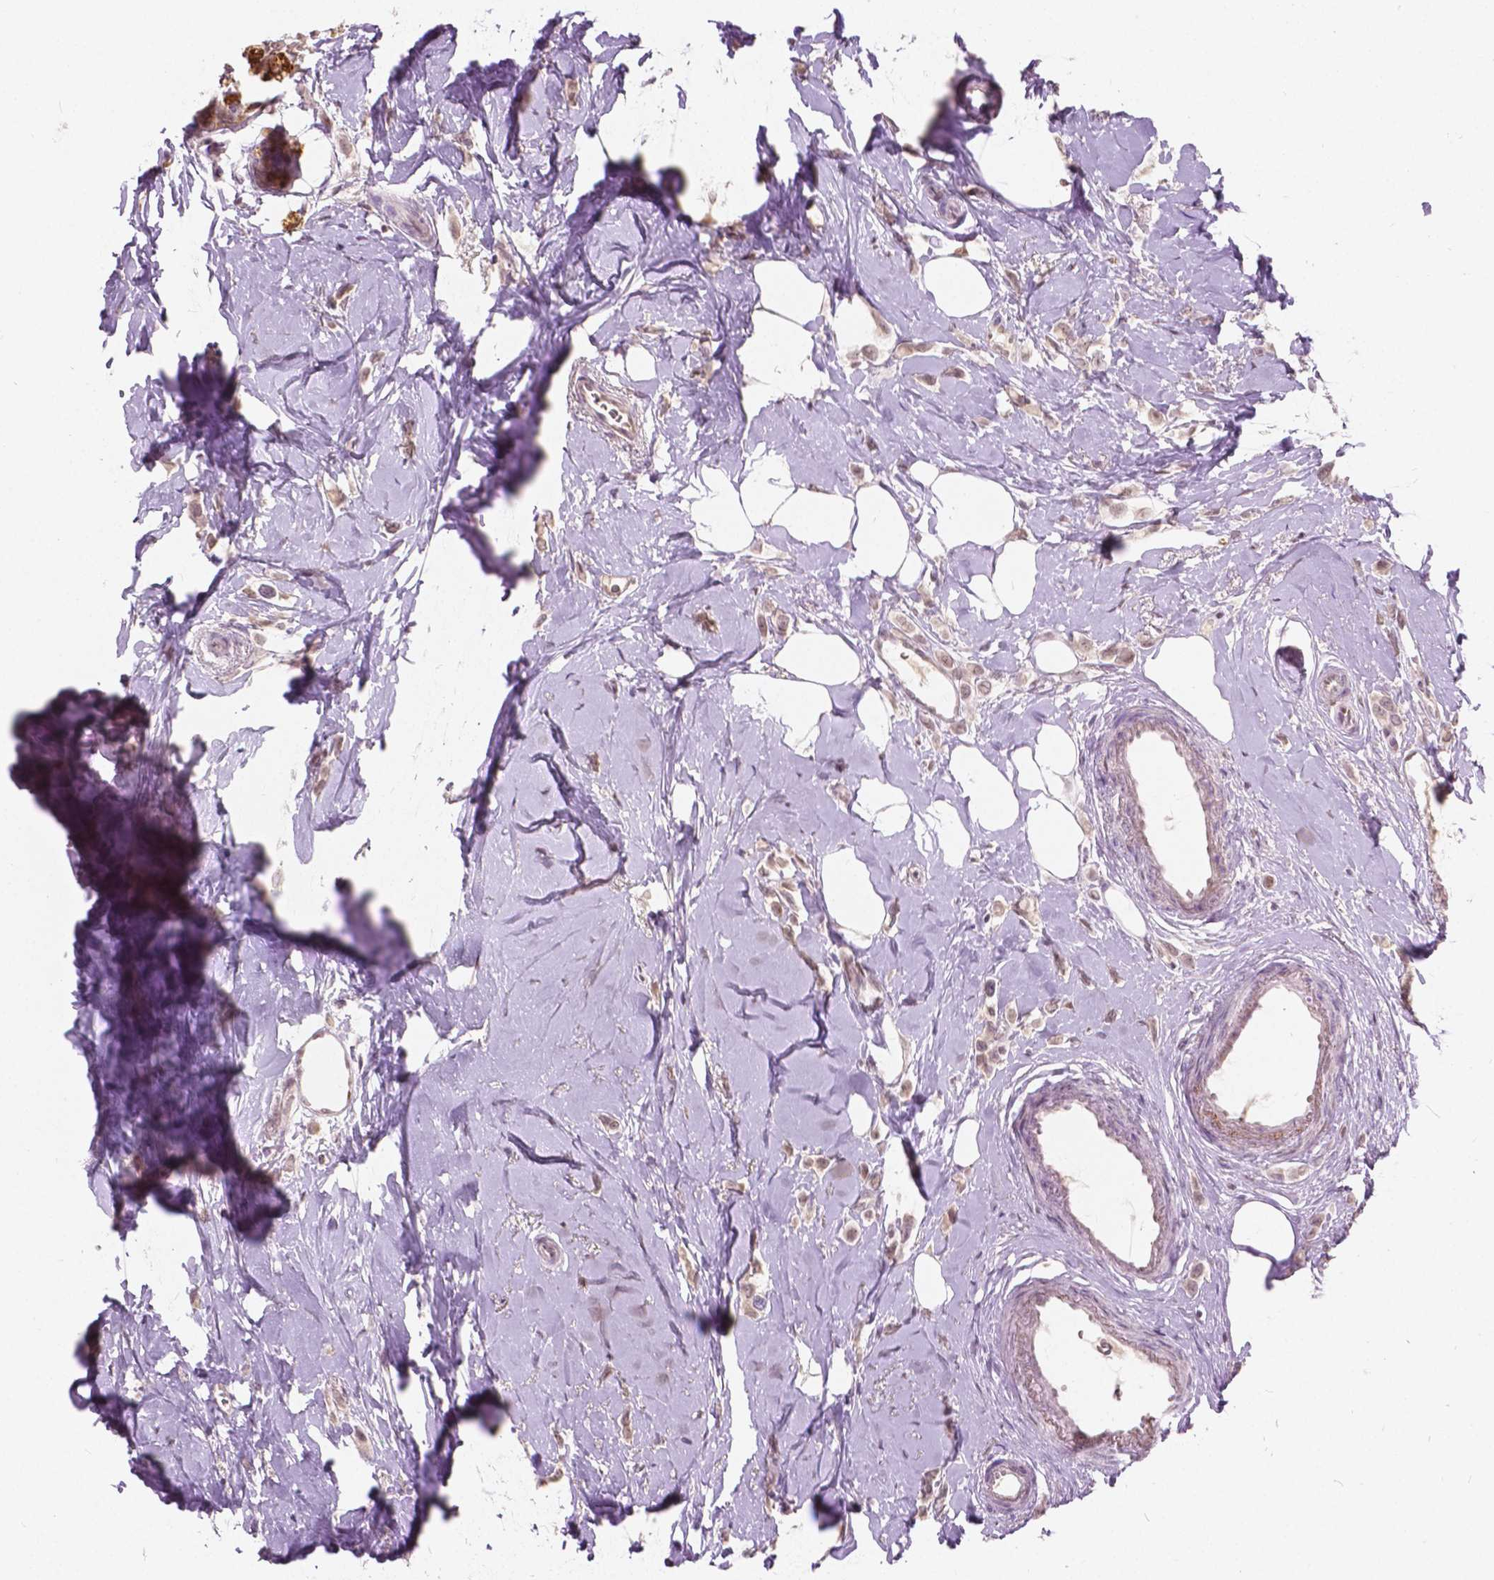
{"staining": {"intensity": "weak", "quantity": ">75%", "location": "cytoplasmic/membranous,nuclear"}, "tissue": "breast cancer", "cell_type": "Tumor cells", "image_type": "cancer", "snomed": [{"axis": "morphology", "description": "Lobular carcinoma"}, {"axis": "topography", "description": "Breast"}], "caption": "IHC staining of breast lobular carcinoma, which displays low levels of weak cytoplasmic/membranous and nuclear expression in approximately >75% of tumor cells indicating weak cytoplasmic/membranous and nuclear protein staining. The staining was performed using DAB (brown) for protein detection and nuclei were counterstained in hematoxylin (blue).", "gene": "DLX6", "patient": {"sex": "female", "age": 66}}